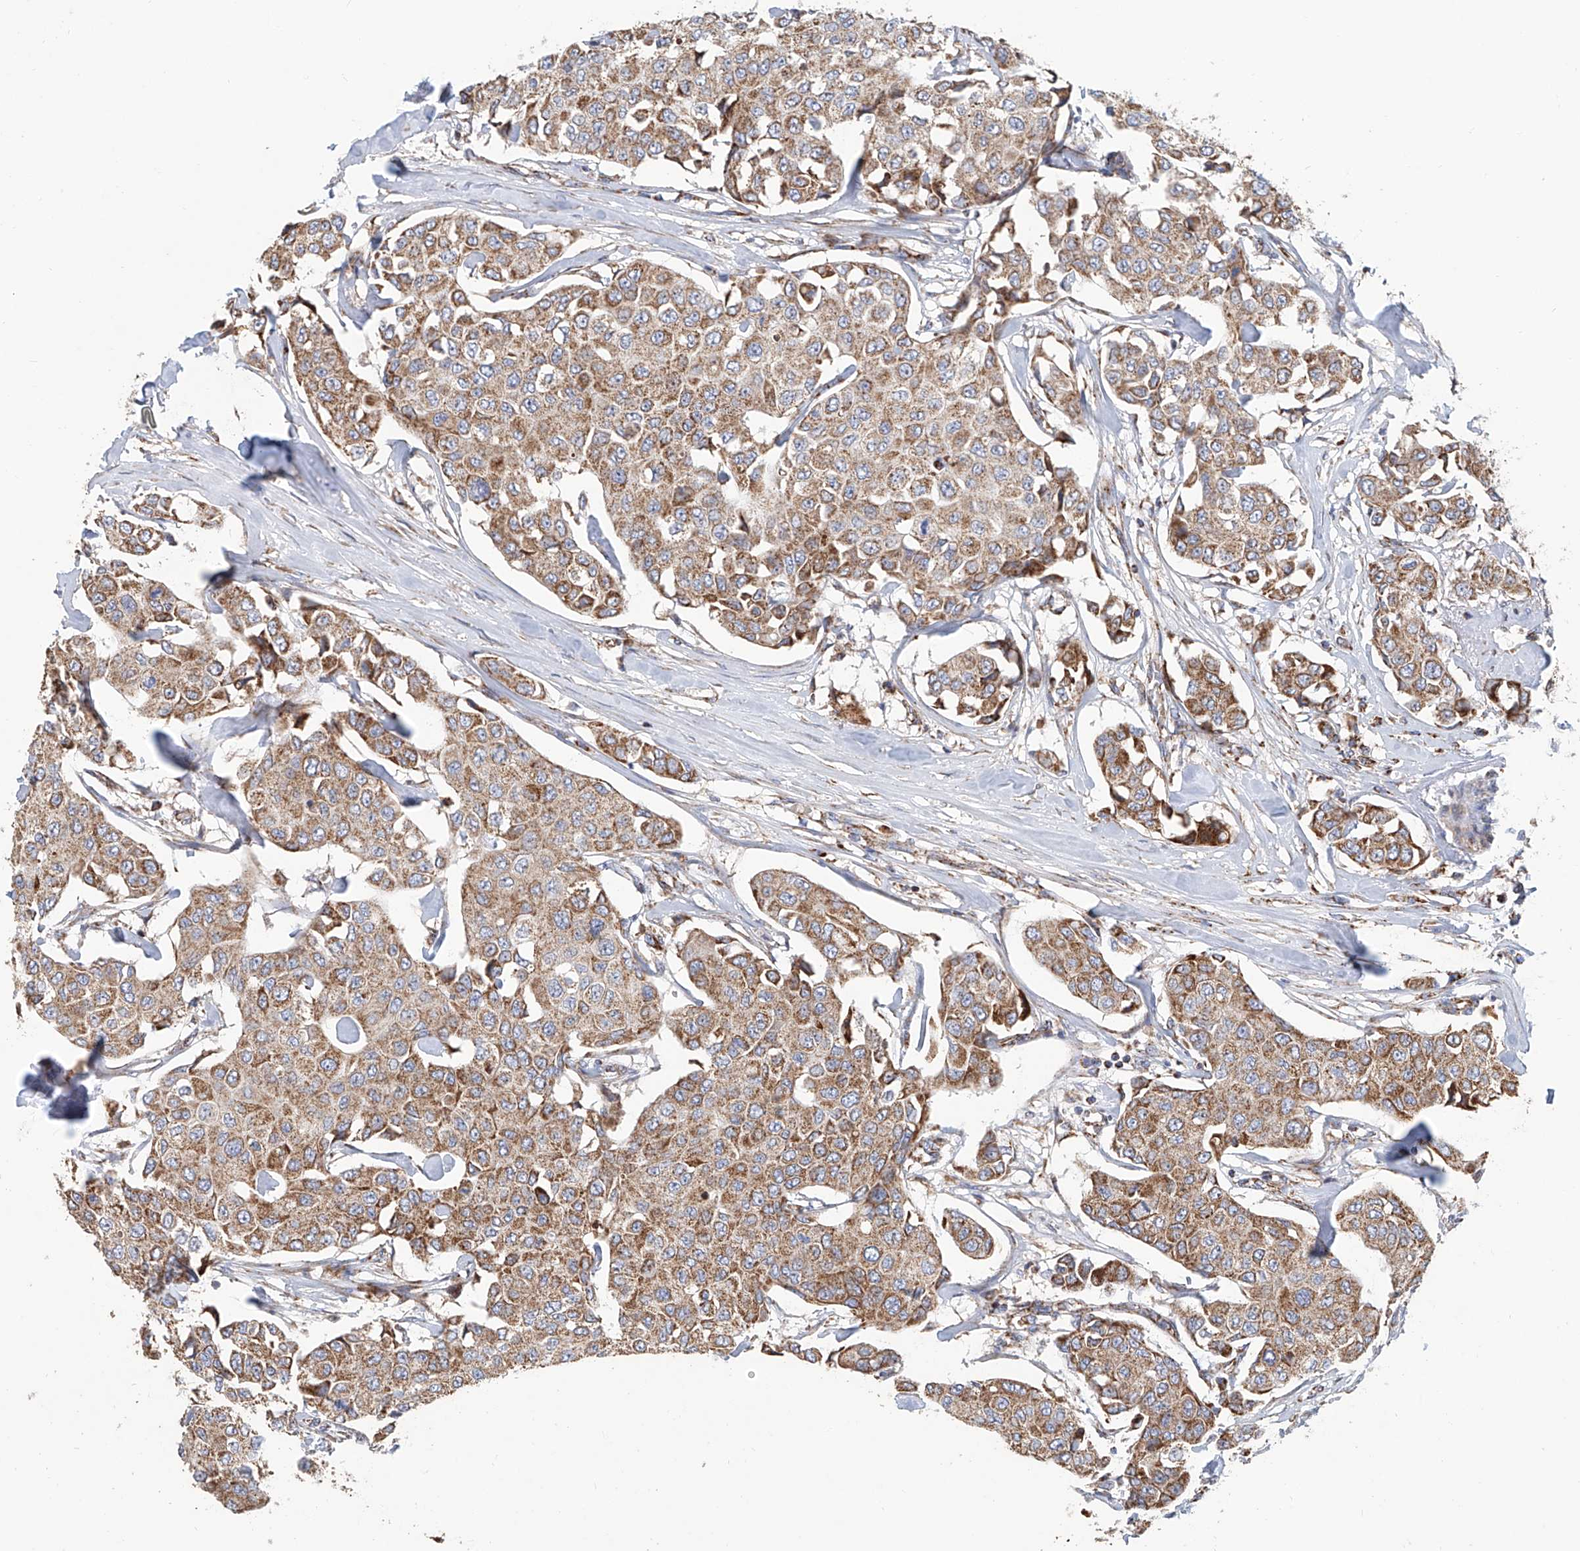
{"staining": {"intensity": "moderate", "quantity": ">75%", "location": "cytoplasmic/membranous"}, "tissue": "breast cancer", "cell_type": "Tumor cells", "image_type": "cancer", "snomed": [{"axis": "morphology", "description": "Duct carcinoma"}, {"axis": "topography", "description": "Breast"}], "caption": "Immunohistochemical staining of human breast cancer reveals medium levels of moderate cytoplasmic/membranous expression in about >75% of tumor cells.", "gene": "MCL1", "patient": {"sex": "female", "age": 80}}